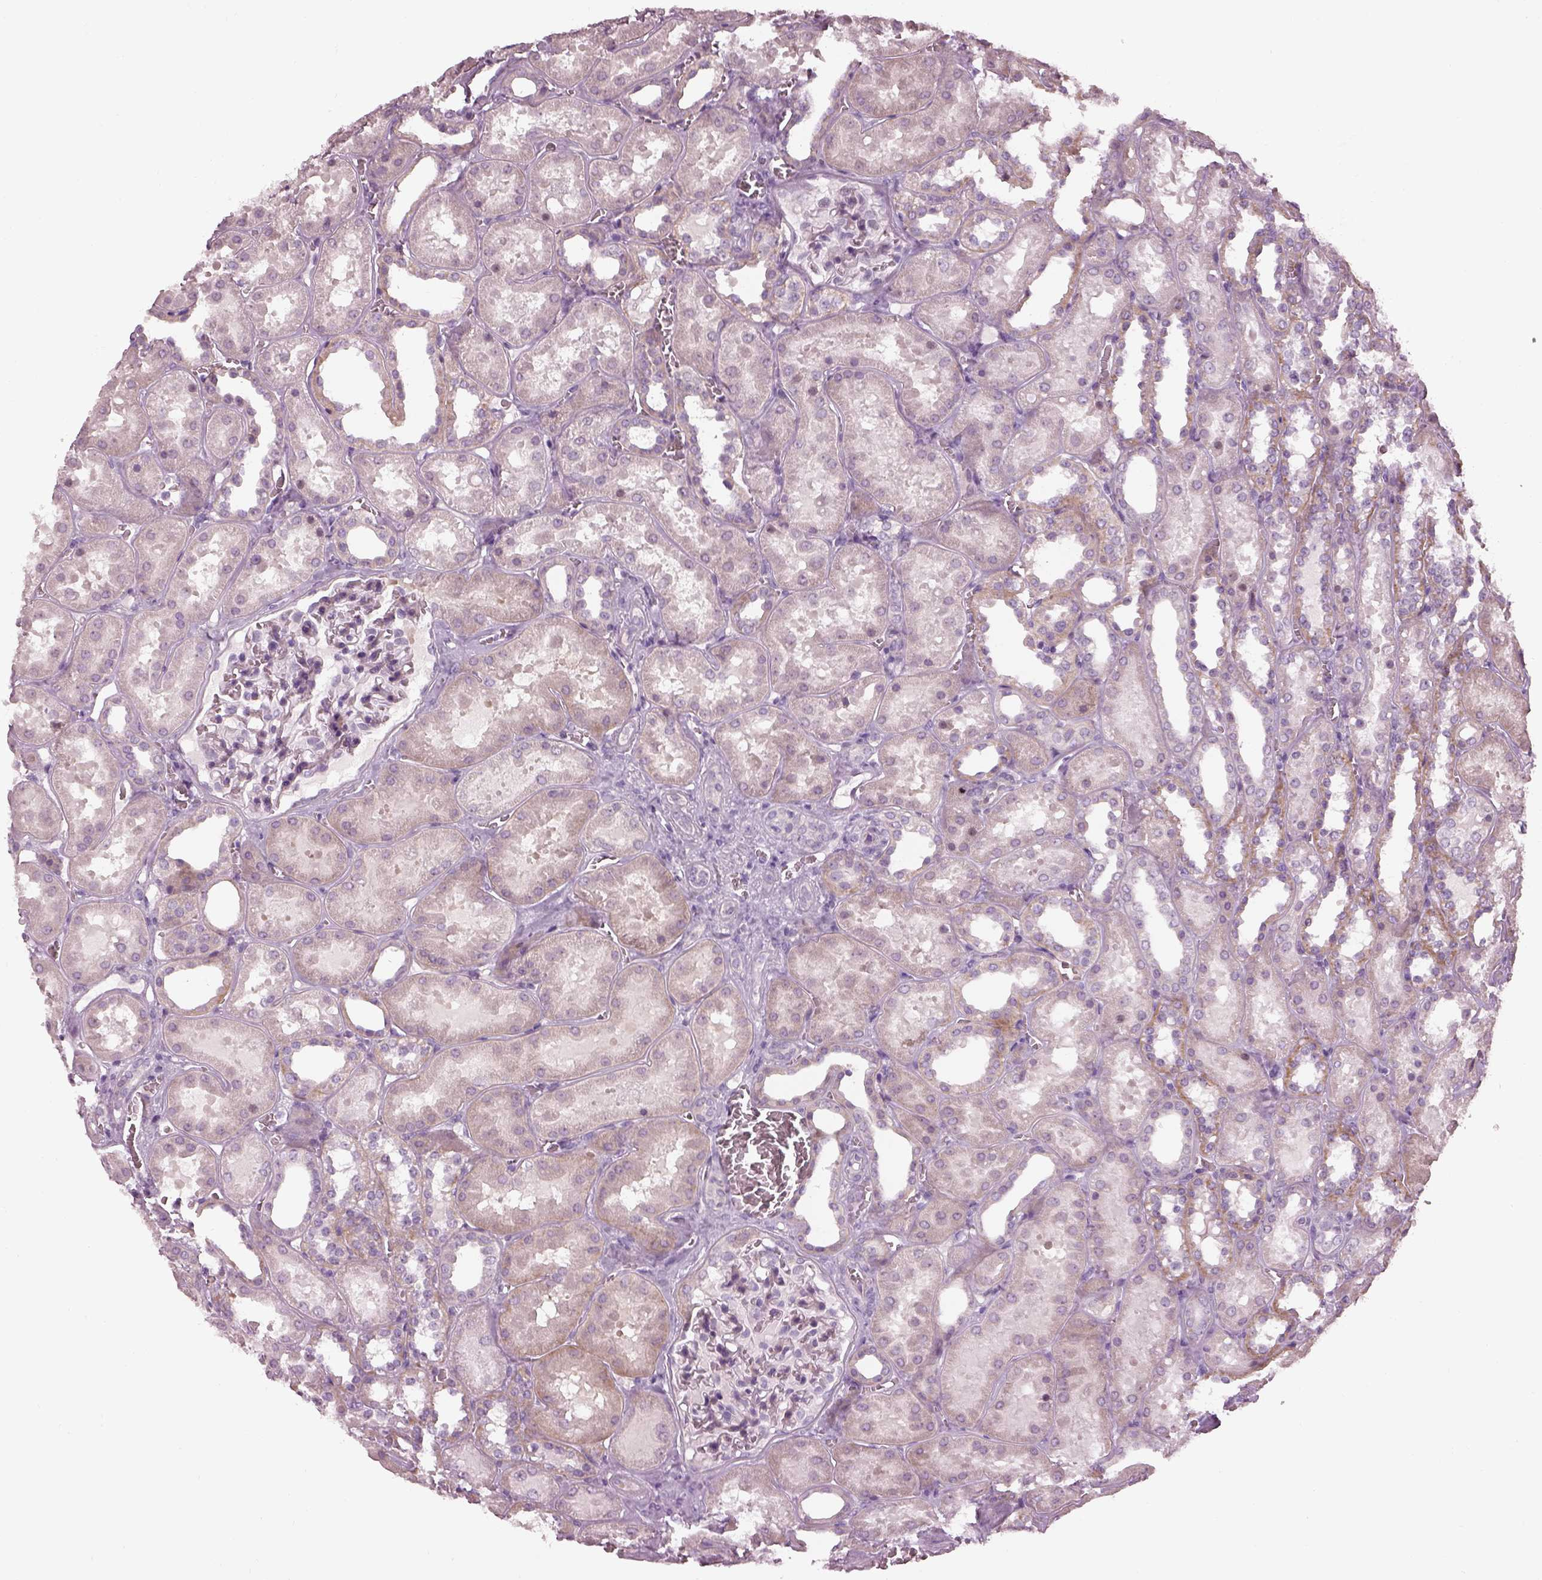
{"staining": {"intensity": "negative", "quantity": "none", "location": "none"}, "tissue": "kidney", "cell_type": "Cells in glomeruli", "image_type": "normal", "snomed": [{"axis": "morphology", "description": "Normal tissue, NOS"}, {"axis": "topography", "description": "Kidney"}], "caption": "The image demonstrates no staining of cells in glomeruli in benign kidney.", "gene": "CACNG4", "patient": {"sex": "female", "age": 41}}